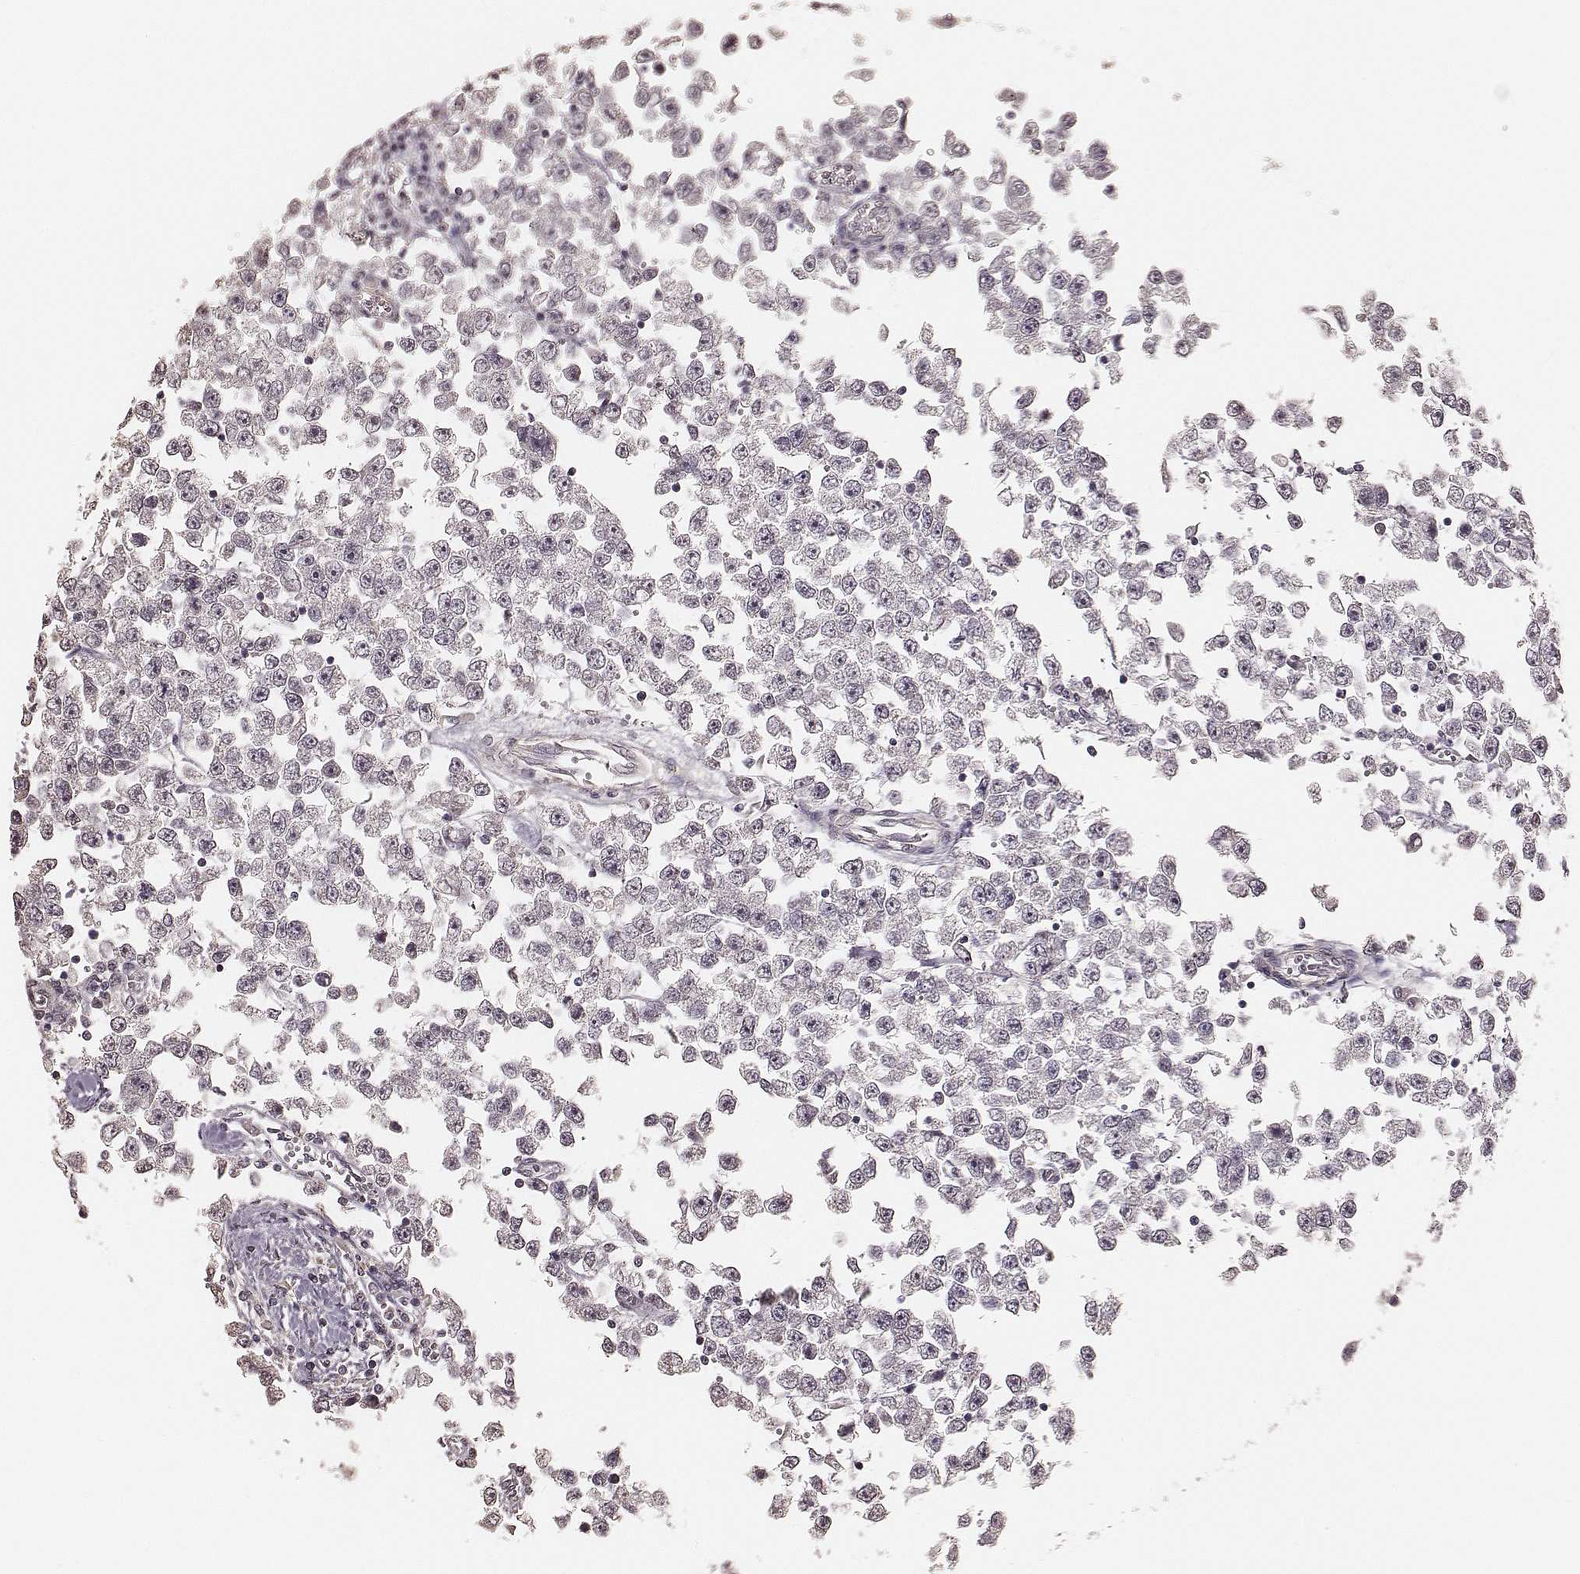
{"staining": {"intensity": "negative", "quantity": "none", "location": "none"}, "tissue": "testis cancer", "cell_type": "Tumor cells", "image_type": "cancer", "snomed": [{"axis": "morphology", "description": "Seminoma, NOS"}, {"axis": "topography", "description": "Testis"}], "caption": "DAB immunohistochemical staining of testis cancer exhibits no significant expression in tumor cells.", "gene": "LY6K", "patient": {"sex": "male", "age": 34}}